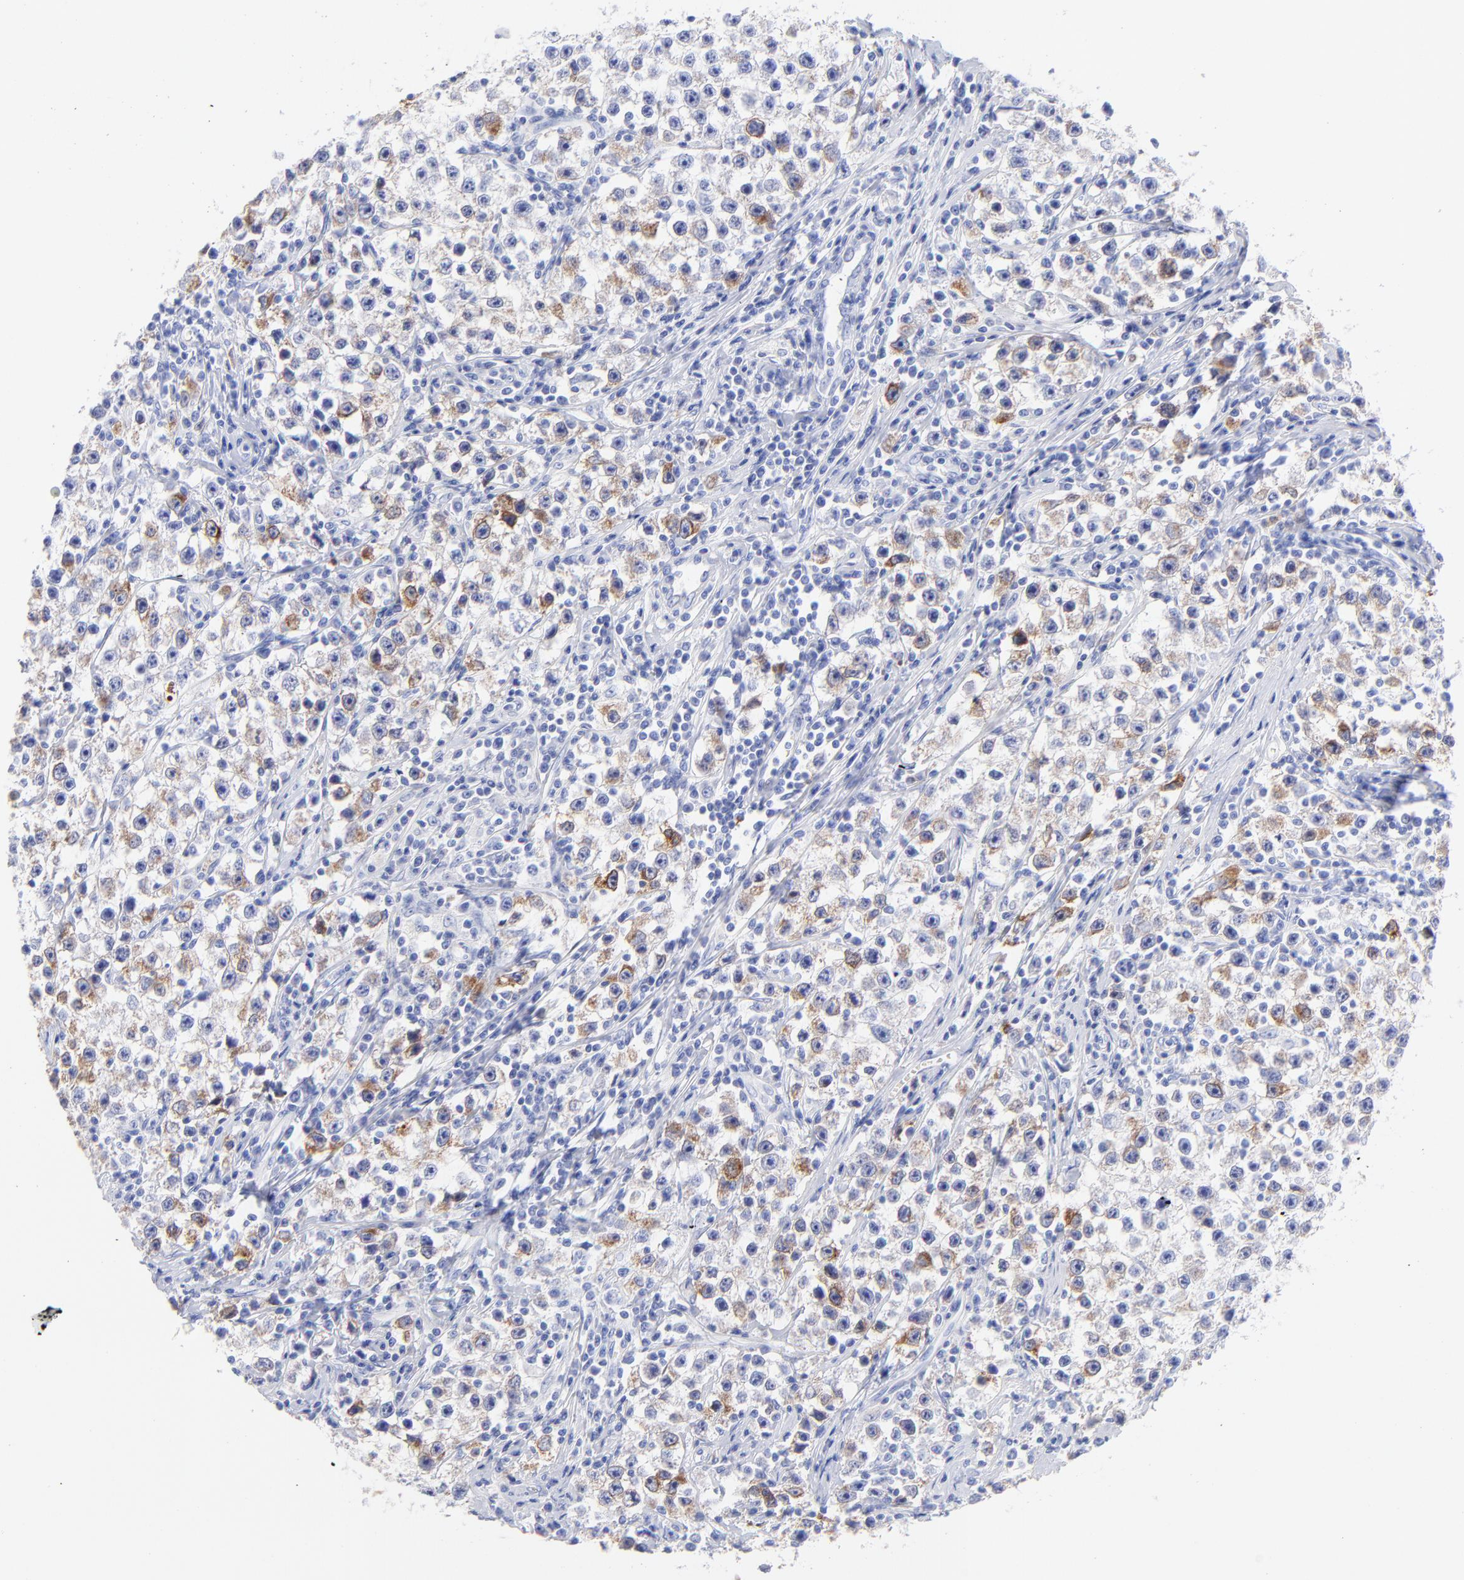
{"staining": {"intensity": "weak", "quantity": "<25%", "location": "cytoplasmic/membranous"}, "tissue": "testis cancer", "cell_type": "Tumor cells", "image_type": "cancer", "snomed": [{"axis": "morphology", "description": "Seminoma, NOS"}, {"axis": "topography", "description": "Testis"}], "caption": "Protein analysis of testis cancer exhibits no significant positivity in tumor cells.", "gene": "C1QTNF6", "patient": {"sex": "male", "age": 35}}